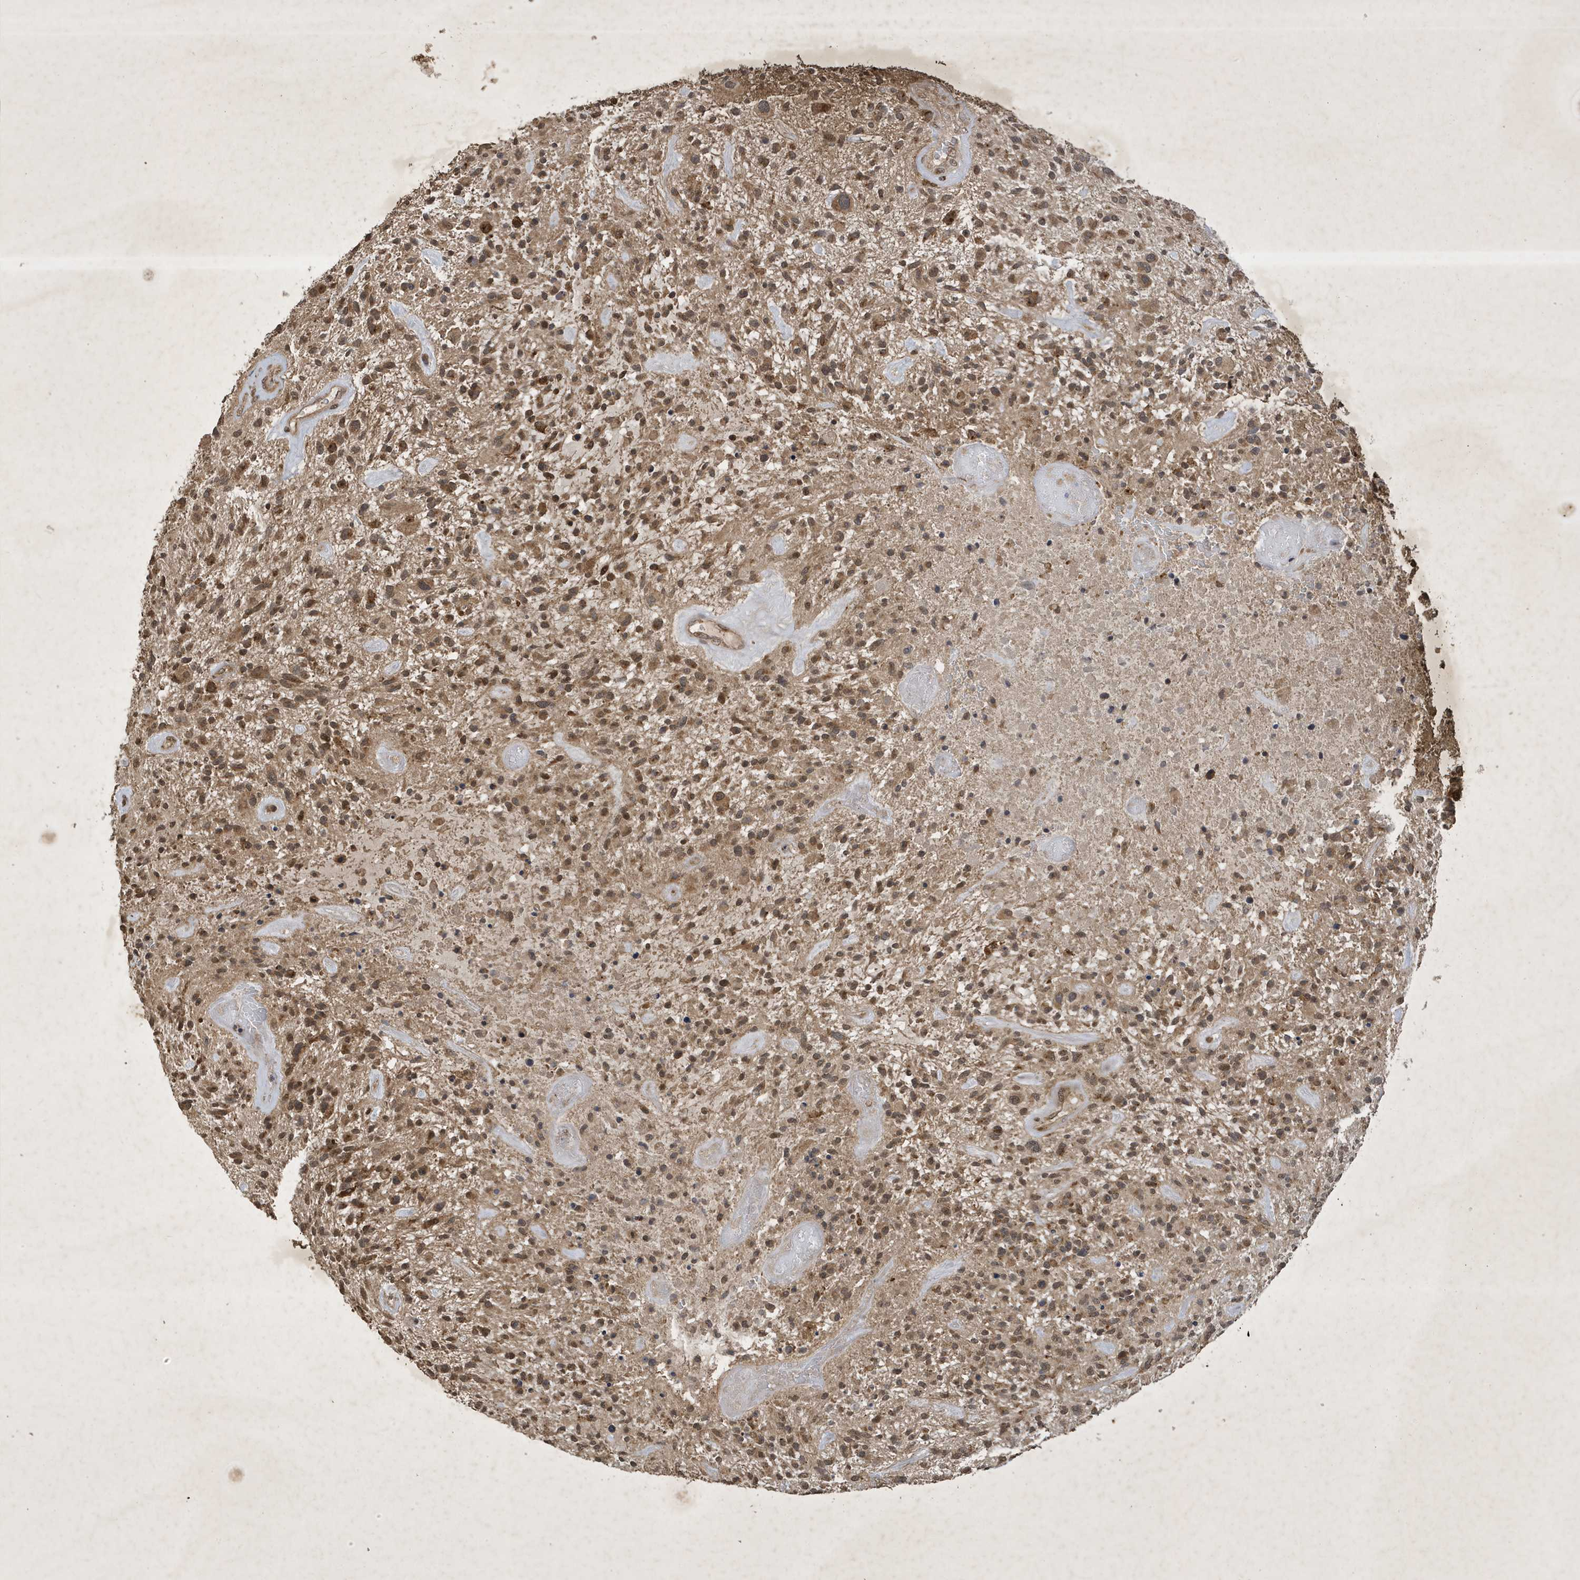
{"staining": {"intensity": "moderate", "quantity": ">75%", "location": "cytoplasmic/membranous,nuclear"}, "tissue": "glioma", "cell_type": "Tumor cells", "image_type": "cancer", "snomed": [{"axis": "morphology", "description": "Glioma, malignant, High grade"}, {"axis": "topography", "description": "Brain"}], "caption": "Malignant high-grade glioma stained with a brown dye demonstrates moderate cytoplasmic/membranous and nuclear positive expression in about >75% of tumor cells.", "gene": "STX10", "patient": {"sex": "male", "age": 47}}